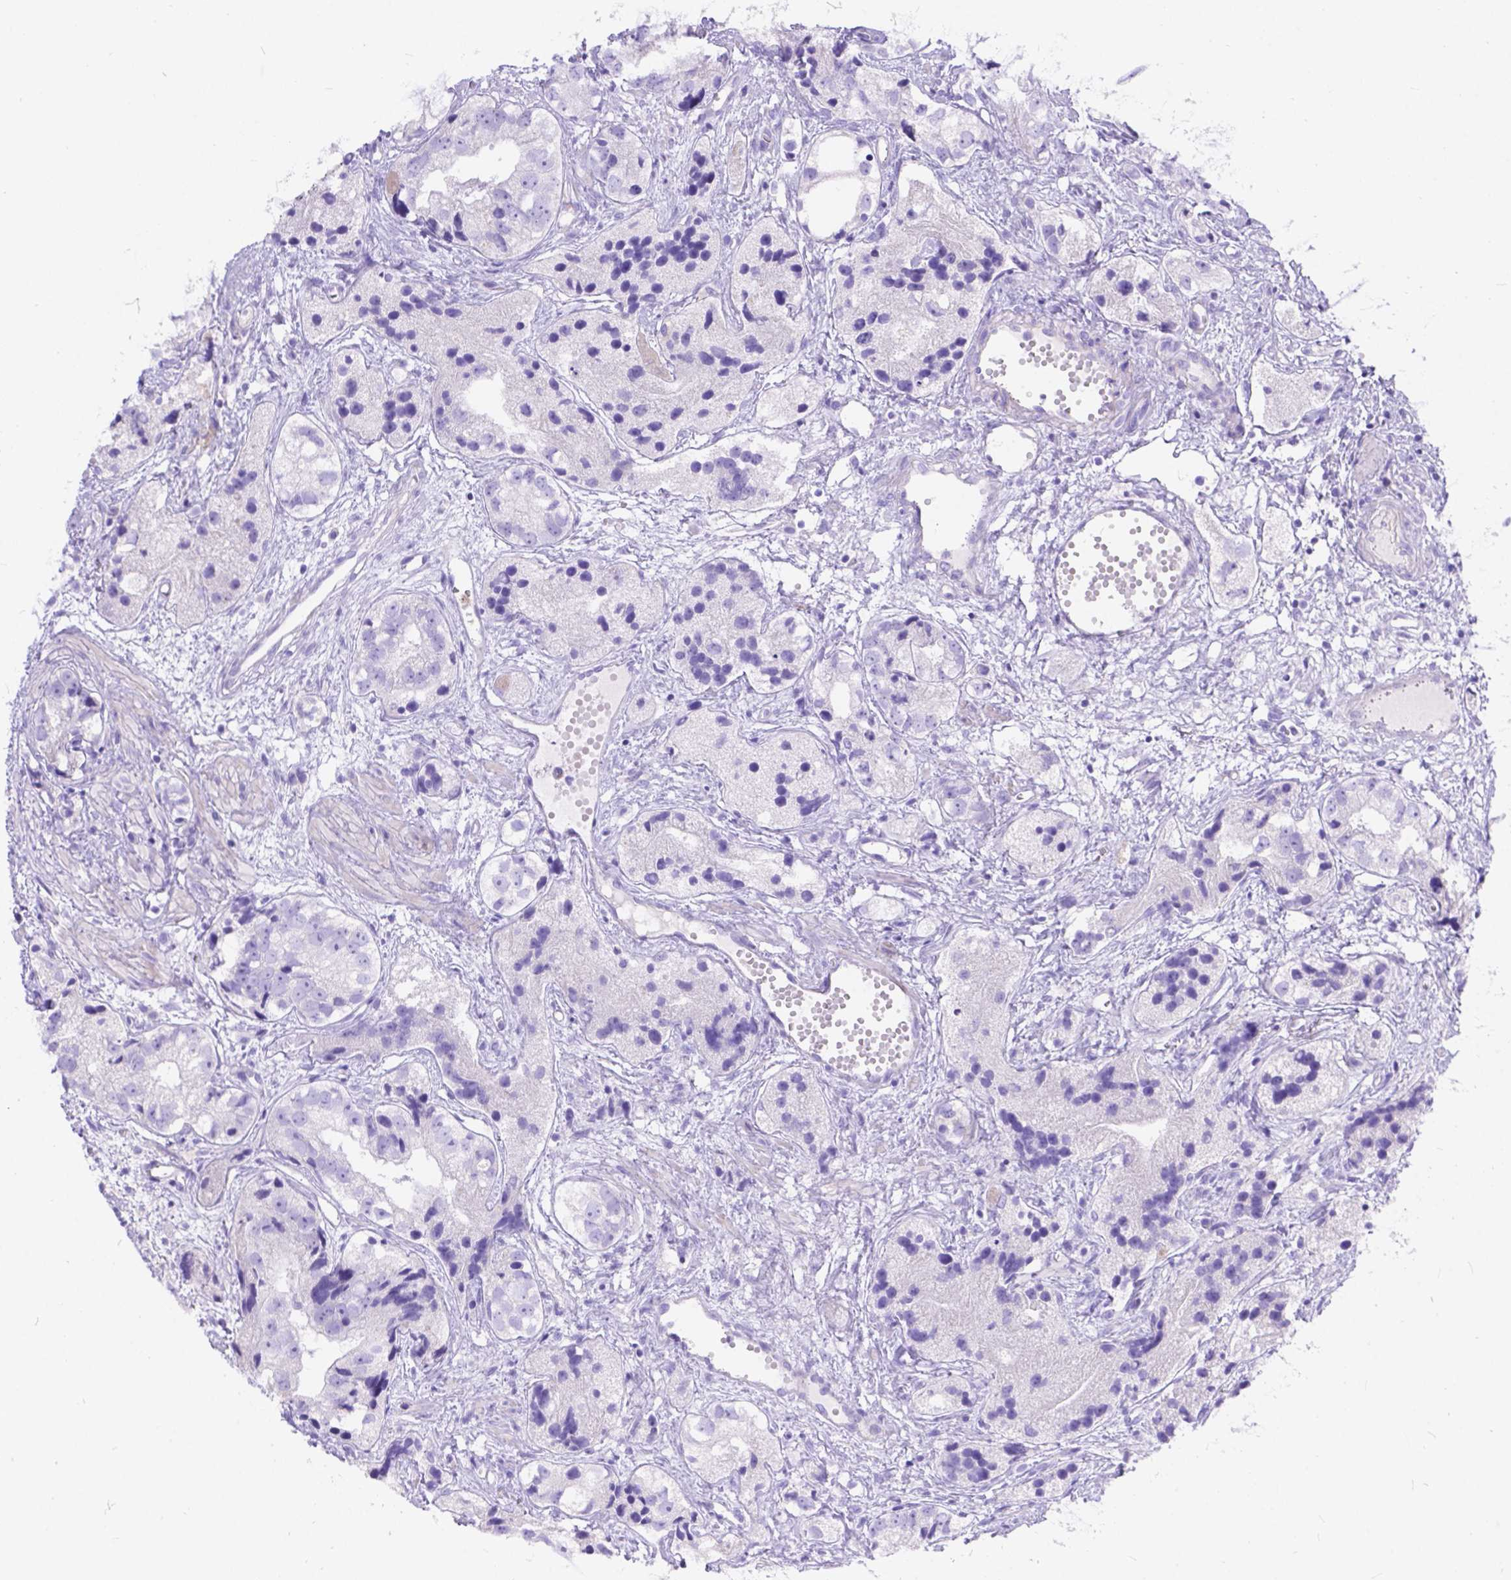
{"staining": {"intensity": "negative", "quantity": "none", "location": "none"}, "tissue": "prostate cancer", "cell_type": "Tumor cells", "image_type": "cancer", "snomed": [{"axis": "morphology", "description": "Adenocarcinoma, High grade"}, {"axis": "topography", "description": "Prostate"}], "caption": "A high-resolution image shows IHC staining of prostate cancer (high-grade adenocarcinoma), which displays no significant positivity in tumor cells.", "gene": "KLHL10", "patient": {"sex": "male", "age": 68}}